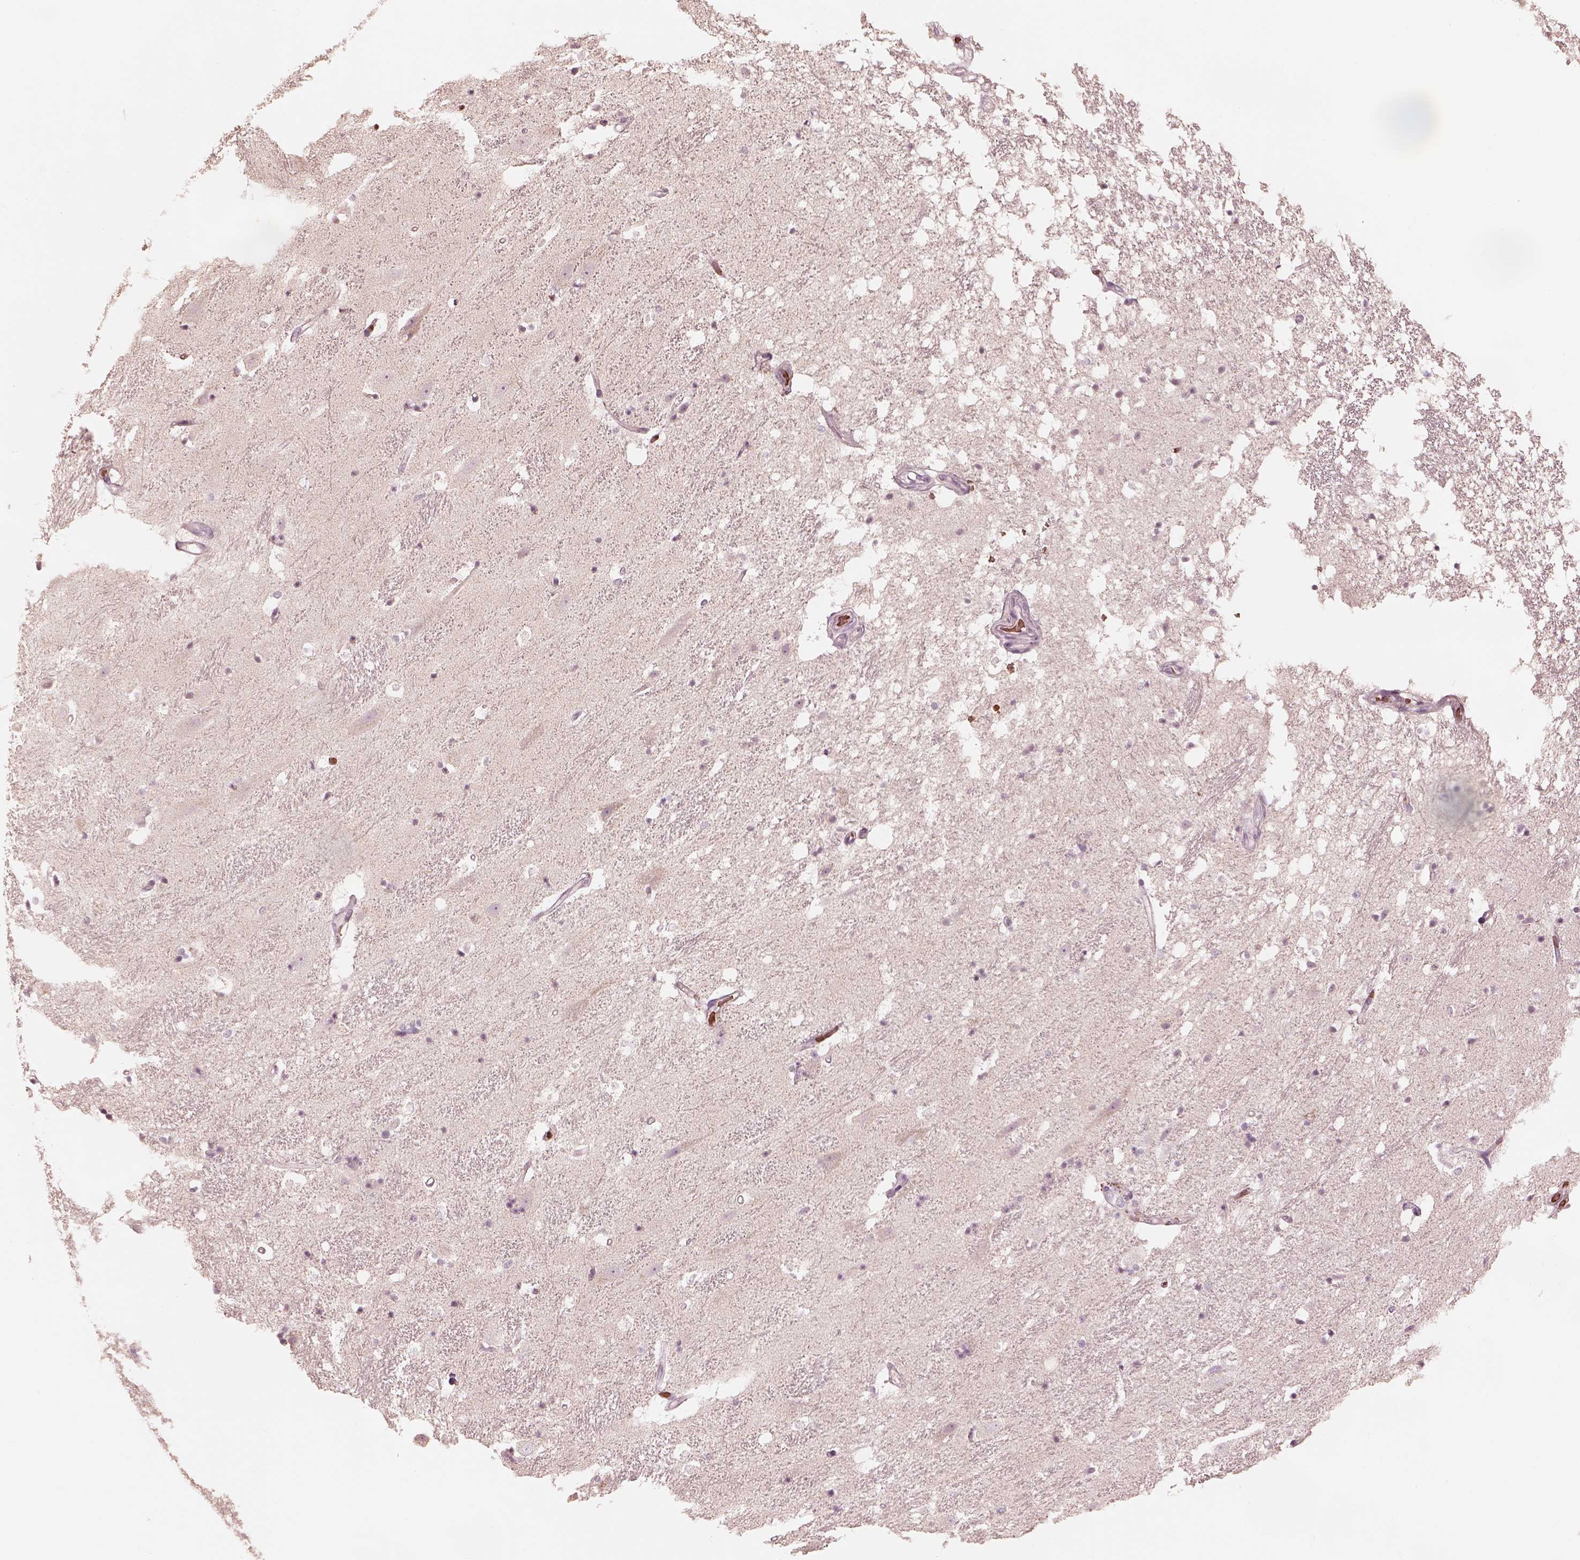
{"staining": {"intensity": "negative", "quantity": "none", "location": "none"}, "tissue": "hippocampus", "cell_type": "Glial cells", "image_type": "normal", "snomed": [{"axis": "morphology", "description": "Normal tissue, NOS"}, {"axis": "topography", "description": "Hippocampus"}], "caption": "The immunohistochemistry (IHC) image has no significant positivity in glial cells of hippocampus.", "gene": "ANKLE1", "patient": {"sex": "male", "age": 49}}